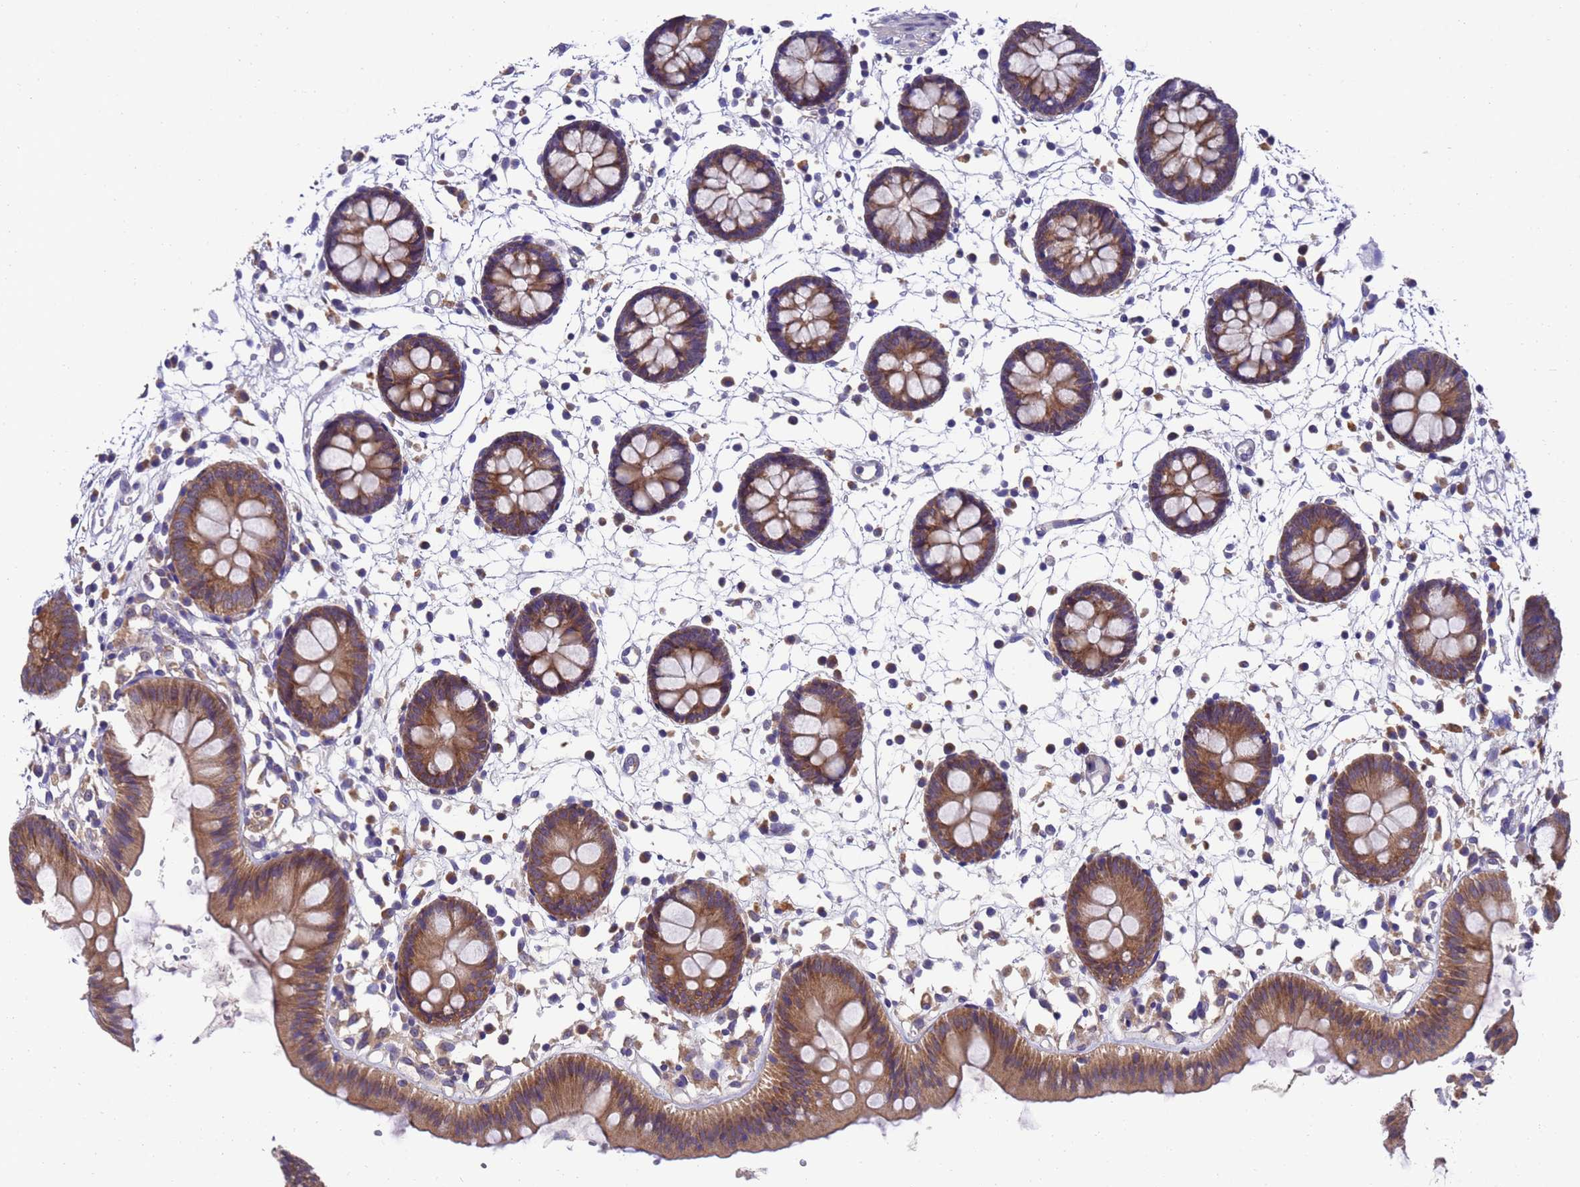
{"staining": {"intensity": "negative", "quantity": "none", "location": "none"}, "tissue": "colon", "cell_type": "Endothelial cells", "image_type": "normal", "snomed": [{"axis": "morphology", "description": "Normal tissue, NOS"}, {"axis": "topography", "description": "Colon"}], "caption": "Immunohistochemistry (IHC) of benign colon exhibits no positivity in endothelial cells.", "gene": "DCAF12L1", "patient": {"sex": "male", "age": 56}}